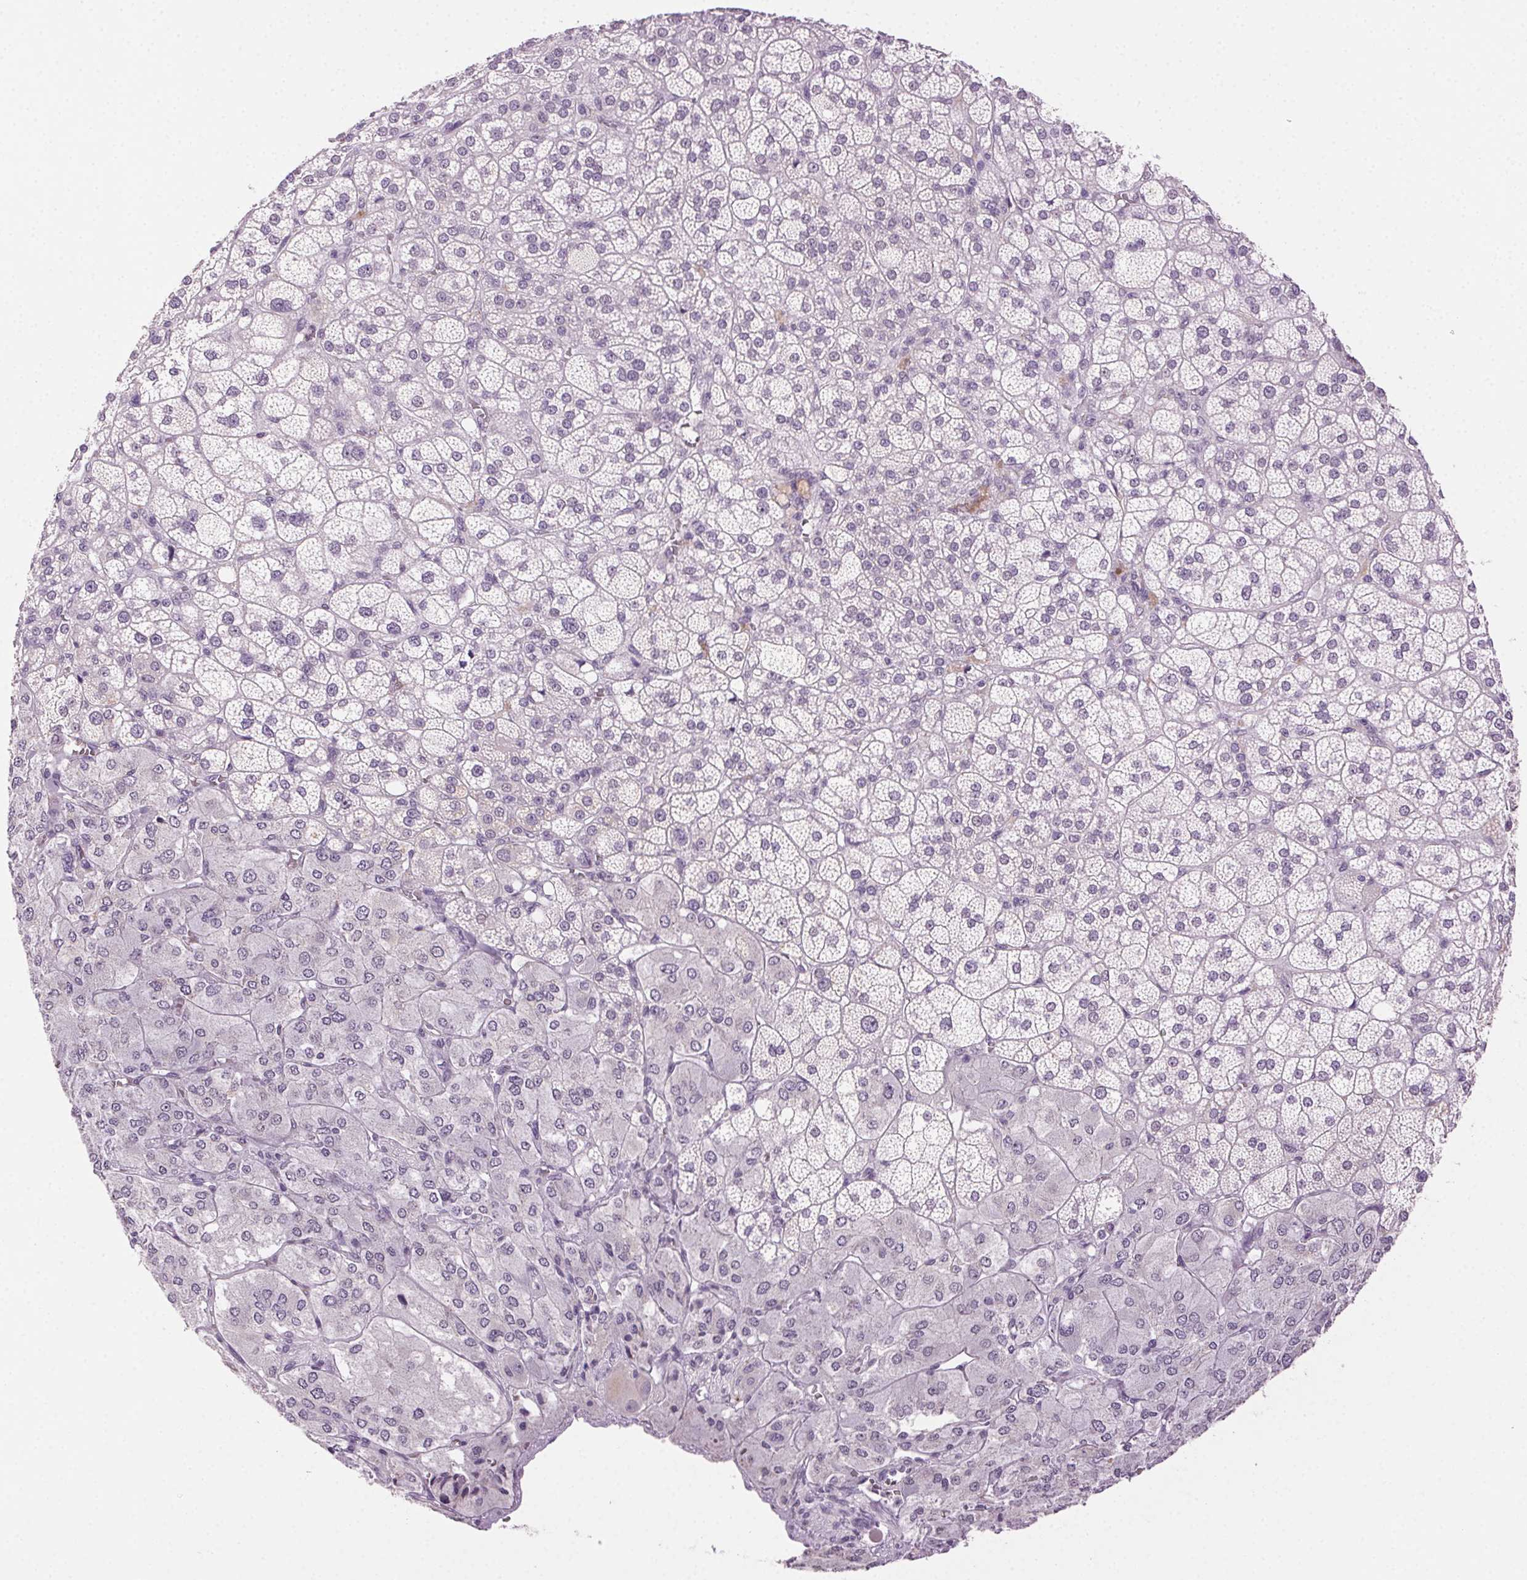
{"staining": {"intensity": "weak", "quantity": "<25%", "location": "cytoplasmic/membranous"}, "tissue": "adrenal gland", "cell_type": "Glandular cells", "image_type": "normal", "snomed": [{"axis": "morphology", "description": "Normal tissue, NOS"}, {"axis": "topography", "description": "Adrenal gland"}], "caption": "IHC histopathology image of normal human adrenal gland stained for a protein (brown), which demonstrates no staining in glandular cells.", "gene": "CLDN10", "patient": {"sex": "female", "age": 60}}